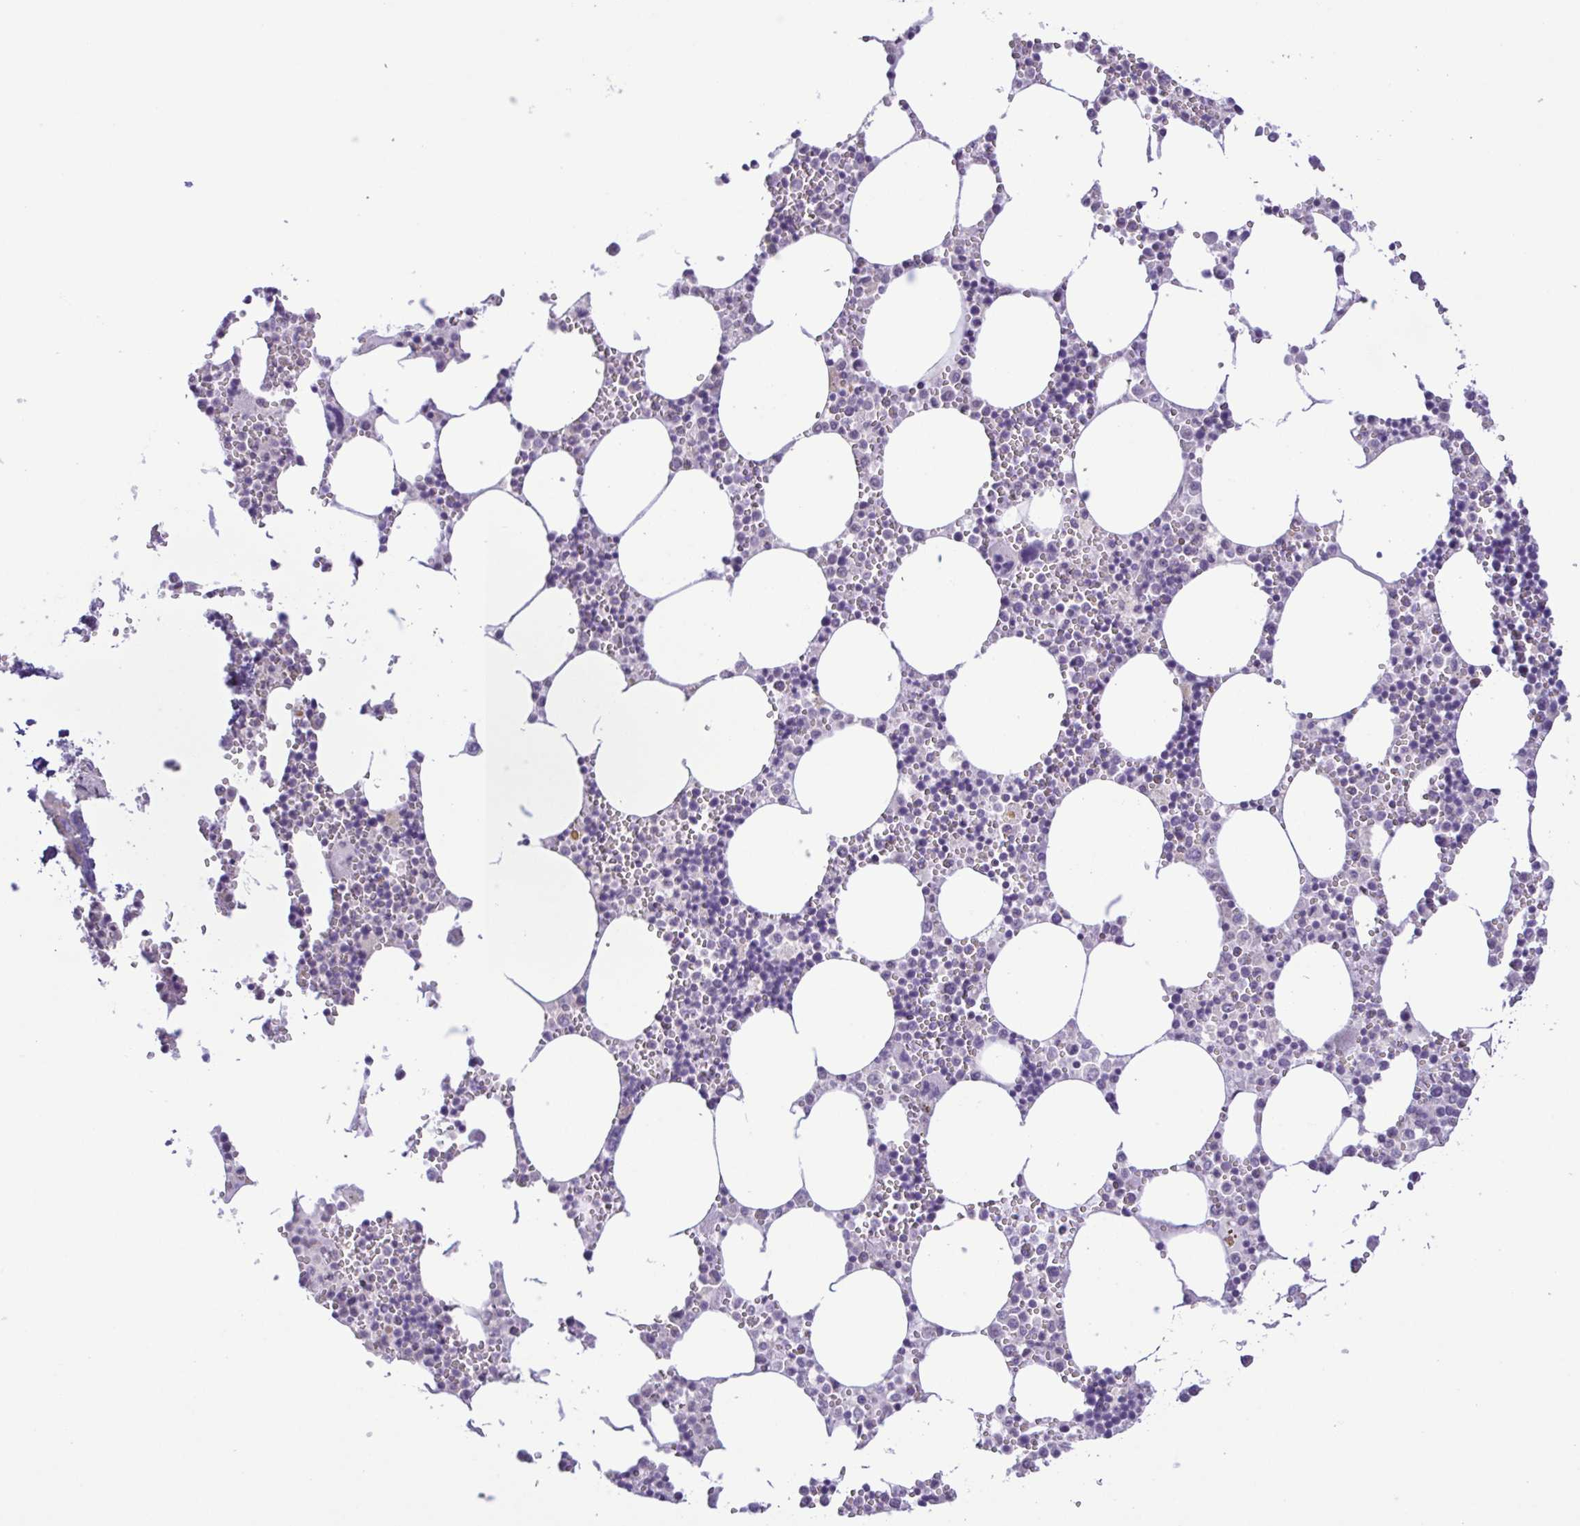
{"staining": {"intensity": "negative", "quantity": "none", "location": "none"}, "tissue": "bone marrow", "cell_type": "Hematopoietic cells", "image_type": "normal", "snomed": [{"axis": "morphology", "description": "Normal tissue, NOS"}, {"axis": "topography", "description": "Bone marrow"}], "caption": "DAB immunohistochemical staining of unremarkable bone marrow displays no significant positivity in hematopoietic cells.", "gene": "IL1RN", "patient": {"sex": "male", "age": 54}}